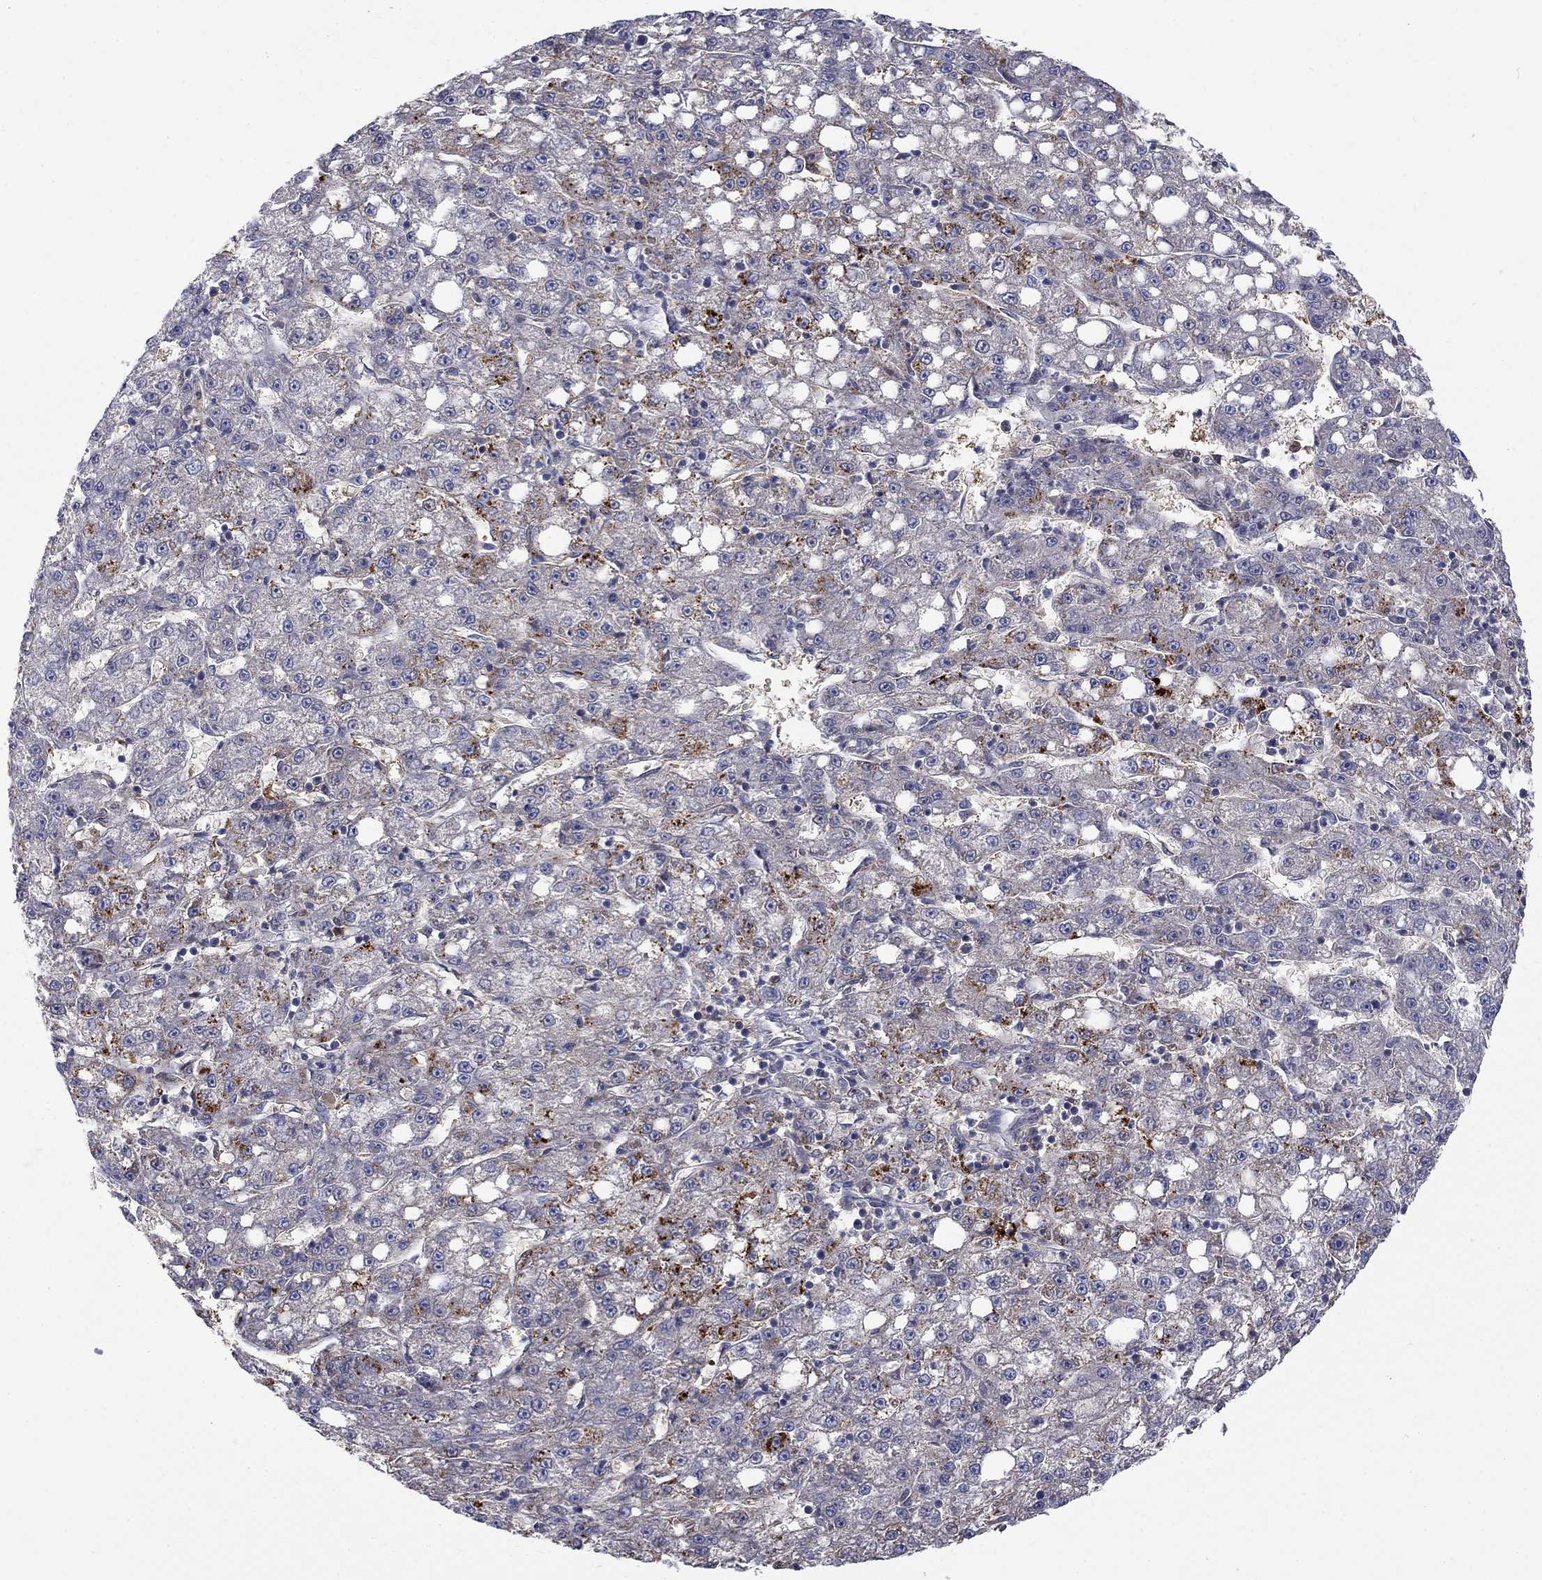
{"staining": {"intensity": "strong", "quantity": "<25%", "location": "cytoplasmic/membranous"}, "tissue": "liver cancer", "cell_type": "Tumor cells", "image_type": "cancer", "snomed": [{"axis": "morphology", "description": "Carcinoma, Hepatocellular, NOS"}, {"axis": "topography", "description": "Liver"}], "caption": "Hepatocellular carcinoma (liver) tissue displays strong cytoplasmic/membranous expression in approximately <25% of tumor cells (Brightfield microscopy of DAB IHC at high magnification).", "gene": "PCBP3", "patient": {"sex": "female", "age": 65}}